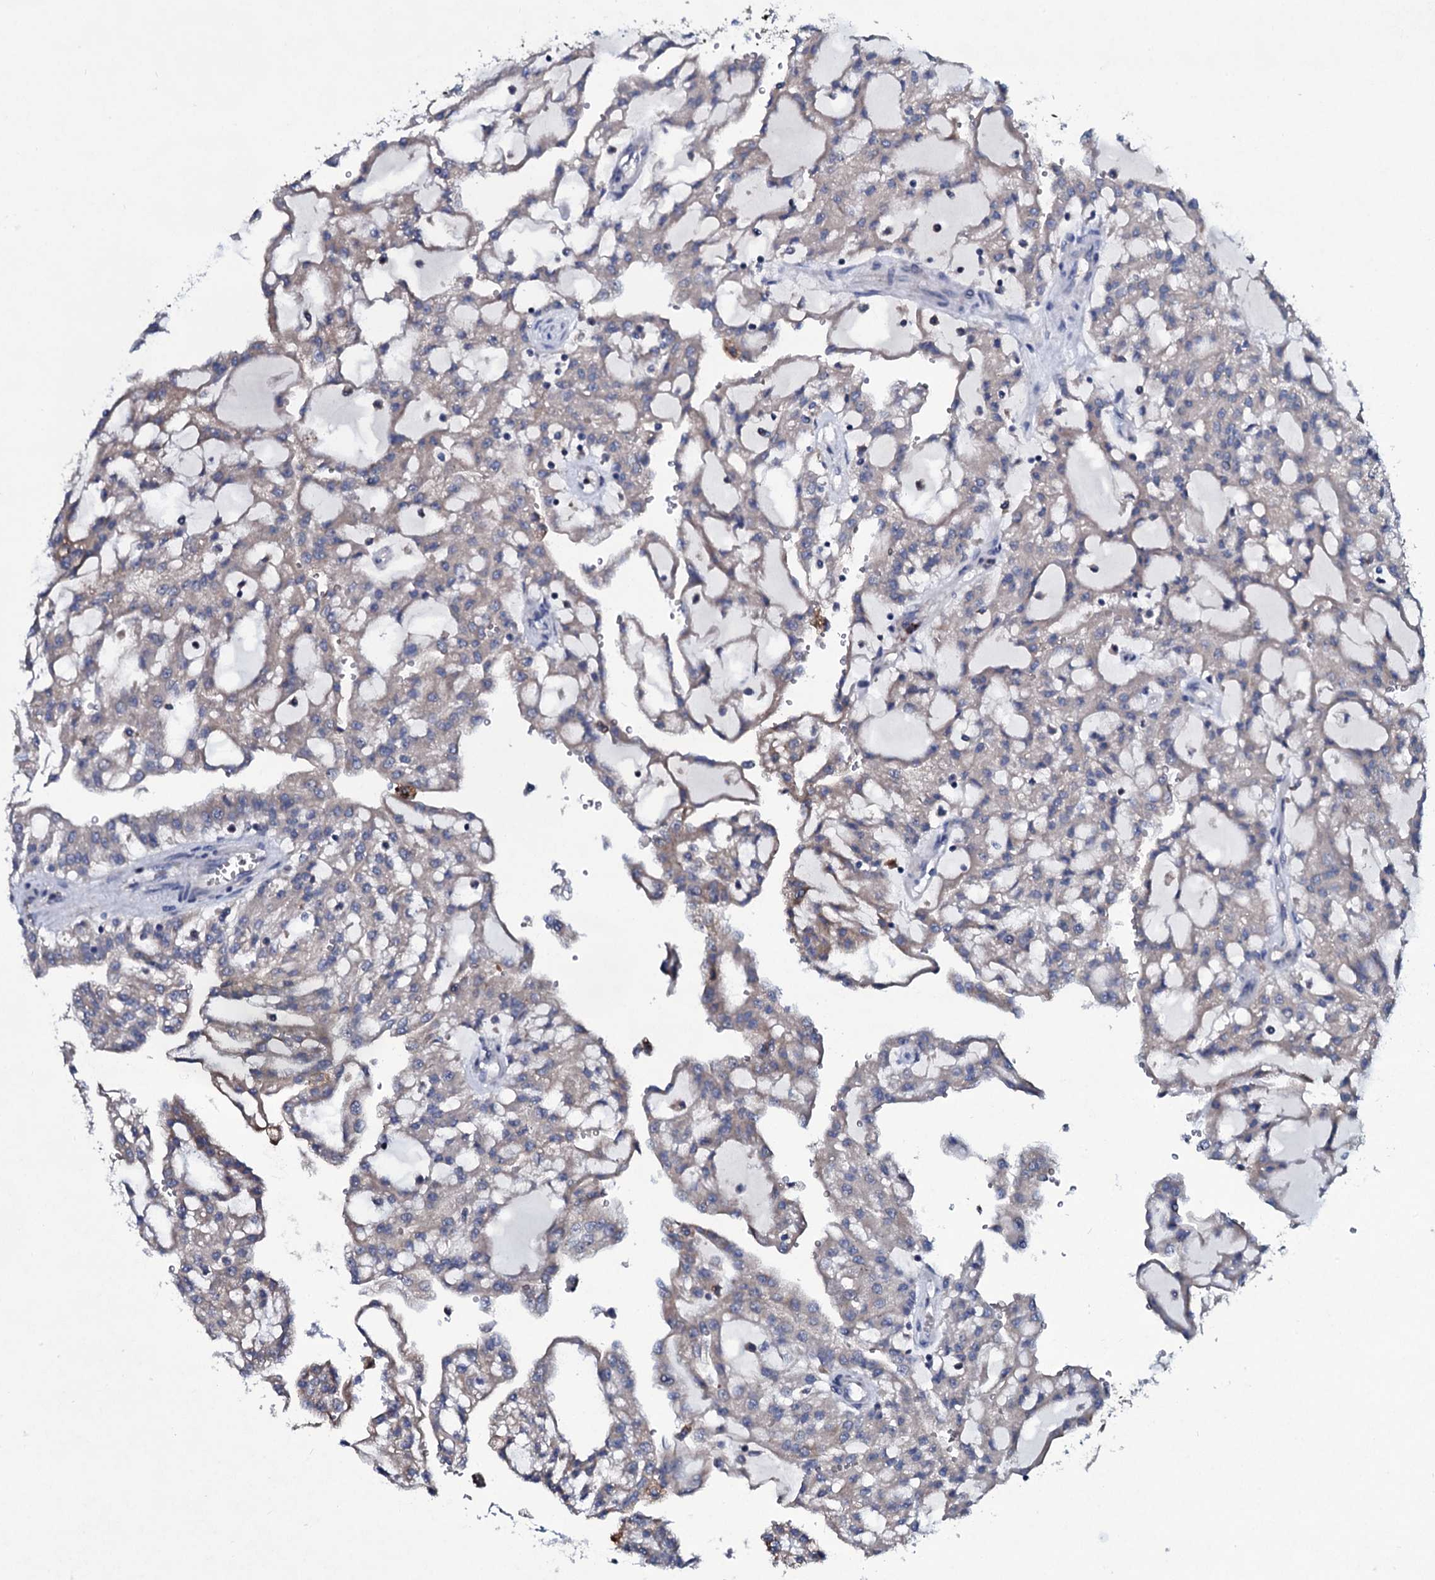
{"staining": {"intensity": "weak", "quantity": ">75%", "location": "cytoplasmic/membranous"}, "tissue": "renal cancer", "cell_type": "Tumor cells", "image_type": "cancer", "snomed": [{"axis": "morphology", "description": "Adenocarcinoma, NOS"}, {"axis": "topography", "description": "Kidney"}], "caption": "Immunohistochemistry photomicrograph of neoplastic tissue: human renal cancer stained using immunohistochemistry (IHC) exhibits low levels of weak protein expression localized specifically in the cytoplasmic/membranous of tumor cells, appearing as a cytoplasmic/membranous brown color.", "gene": "TPGS2", "patient": {"sex": "male", "age": 63}}